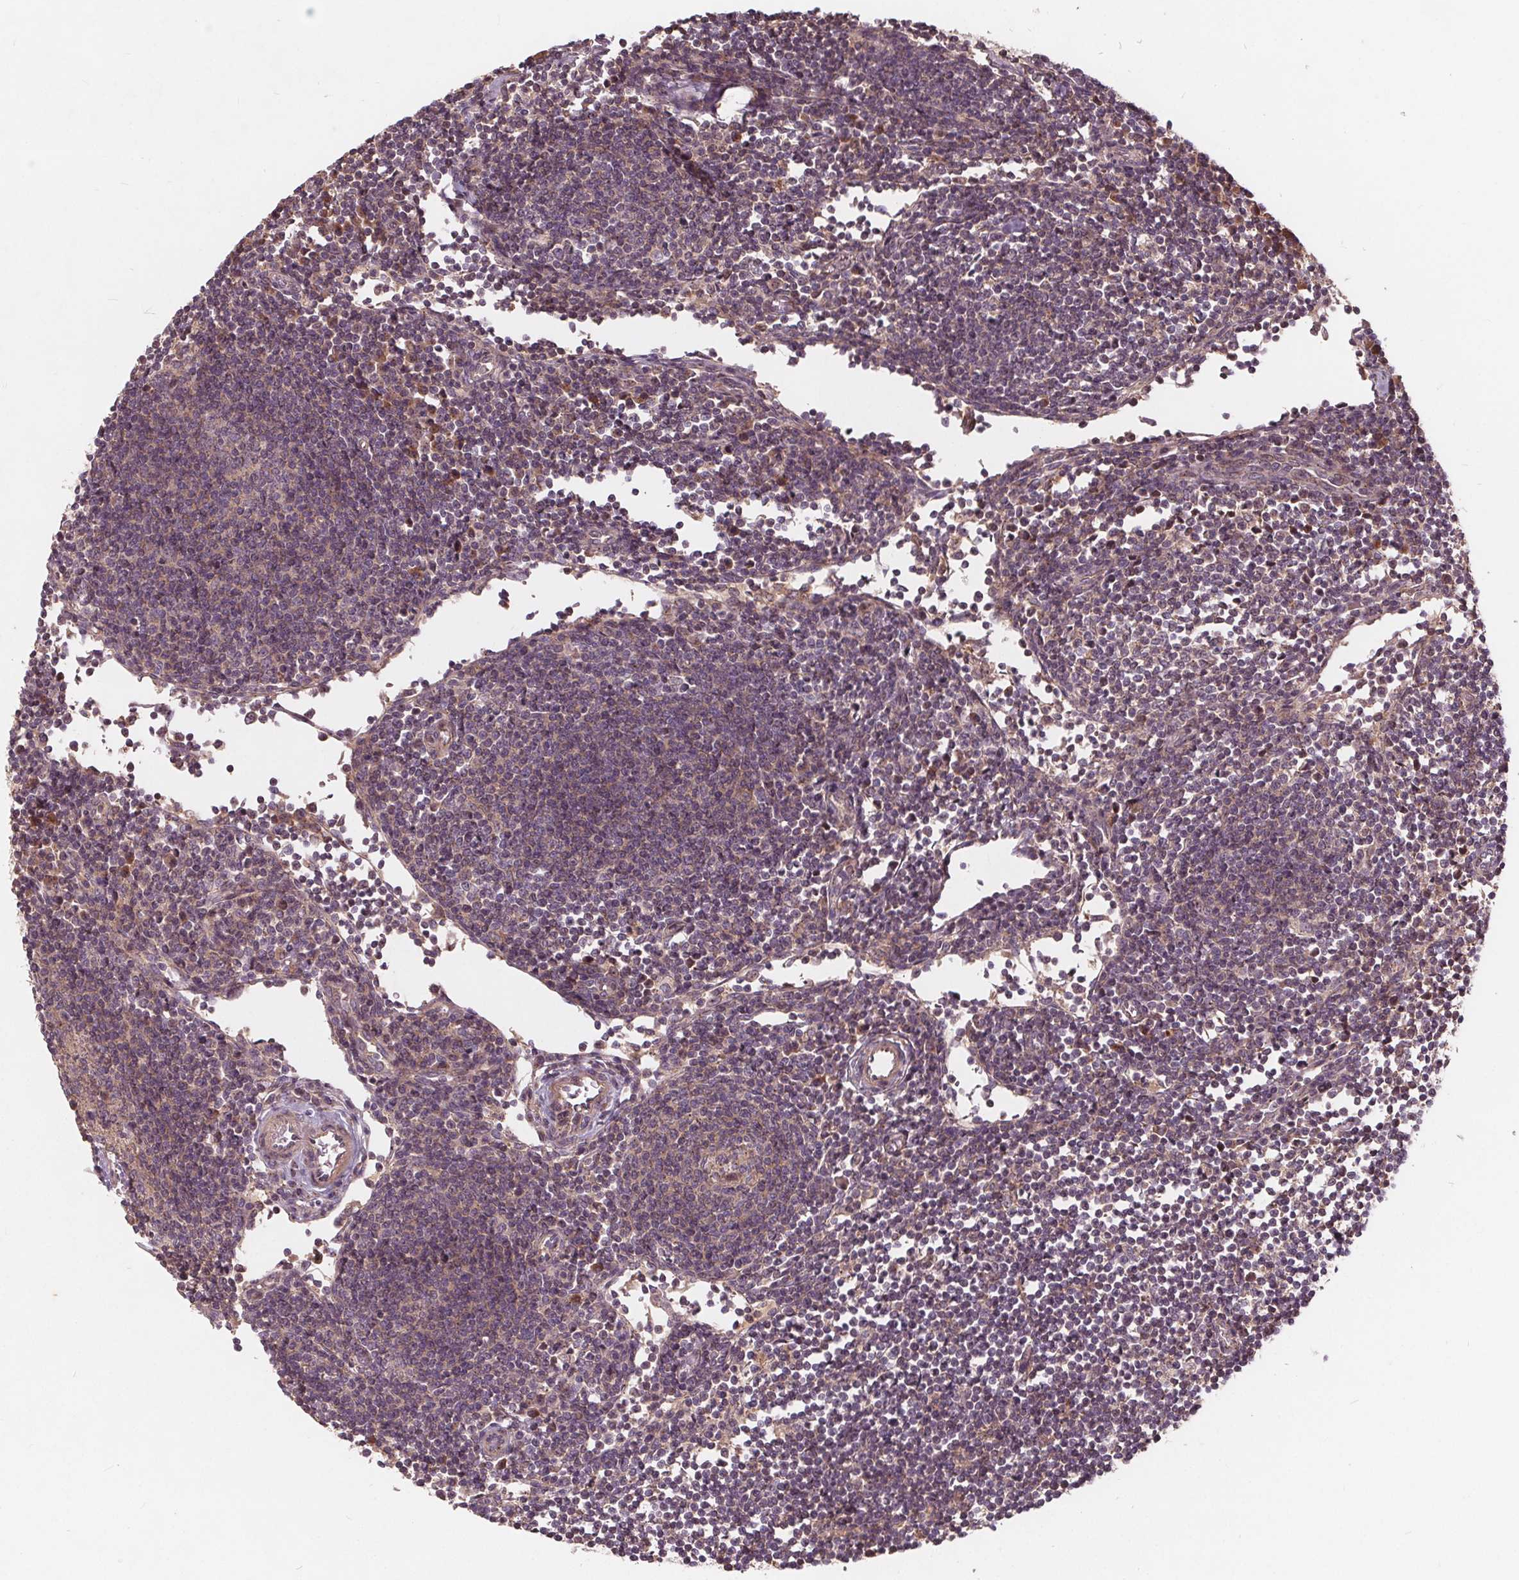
{"staining": {"intensity": "negative", "quantity": "none", "location": "none"}, "tissue": "lymph node", "cell_type": "Germinal center cells", "image_type": "normal", "snomed": [{"axis": "morphology", "description": "Normal tissue, NOS"}, {"axis": "topography", "description": "Lymph node"}], "caption": "Immunohistochemistry image of normal lymph node stained for a protein (brown), which demonstrates no expression in germinal center cells.", "gene": "CSNK1G2", "patient": {"sex": "male", "age": 67}}